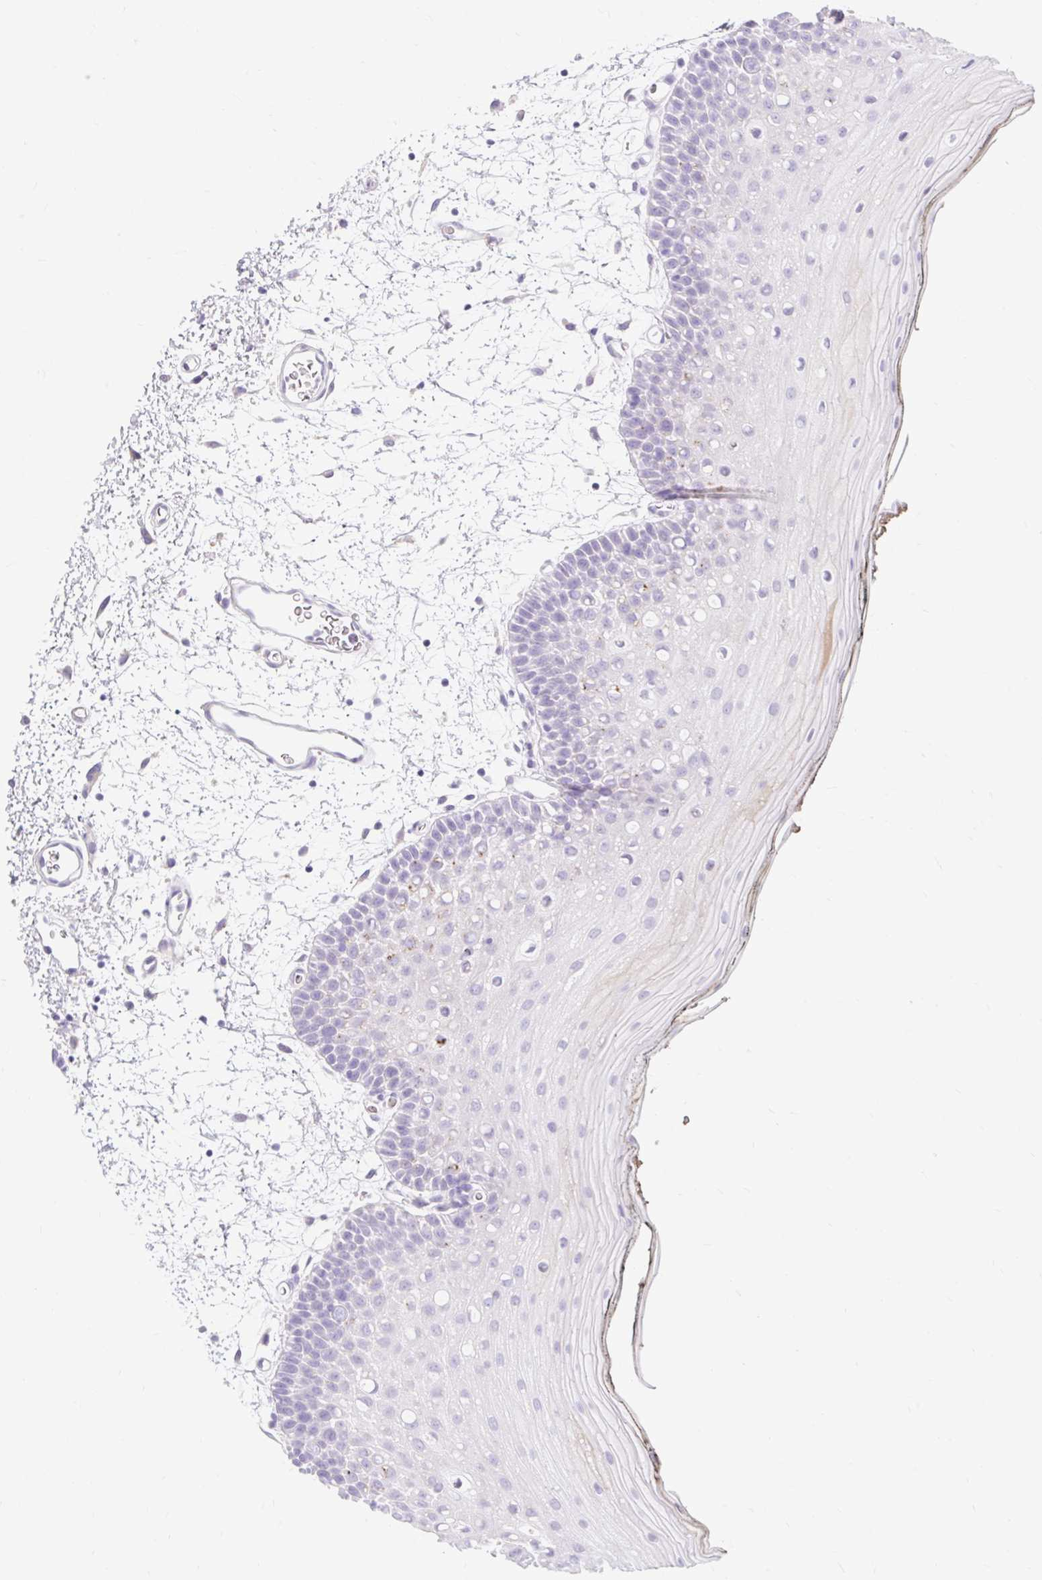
{"staining": {"intensity": "negative", "quantity": "none", "location": "none"}, "tissue": "oral mucosa", "cell_type": "Squamous epithelial cells", "image_type": "normal", "snomed": [{"axis": "morphology", "description": "Normal tissue, NOS"}, {"axis": "topography", "description": "Oral tissue"}, {"axis": "topography", "description": "Tounge, NOS"}], "caption": "A high-resolution micrograph shows immunohistochemistry (IHC) staining of normal oral mucosa, which shows no significant staining in squamous epithelial cells. Nuclei are stained in blue.", "gene": "SLC28A1", "patient": {"sex": "female", "age": 81}}